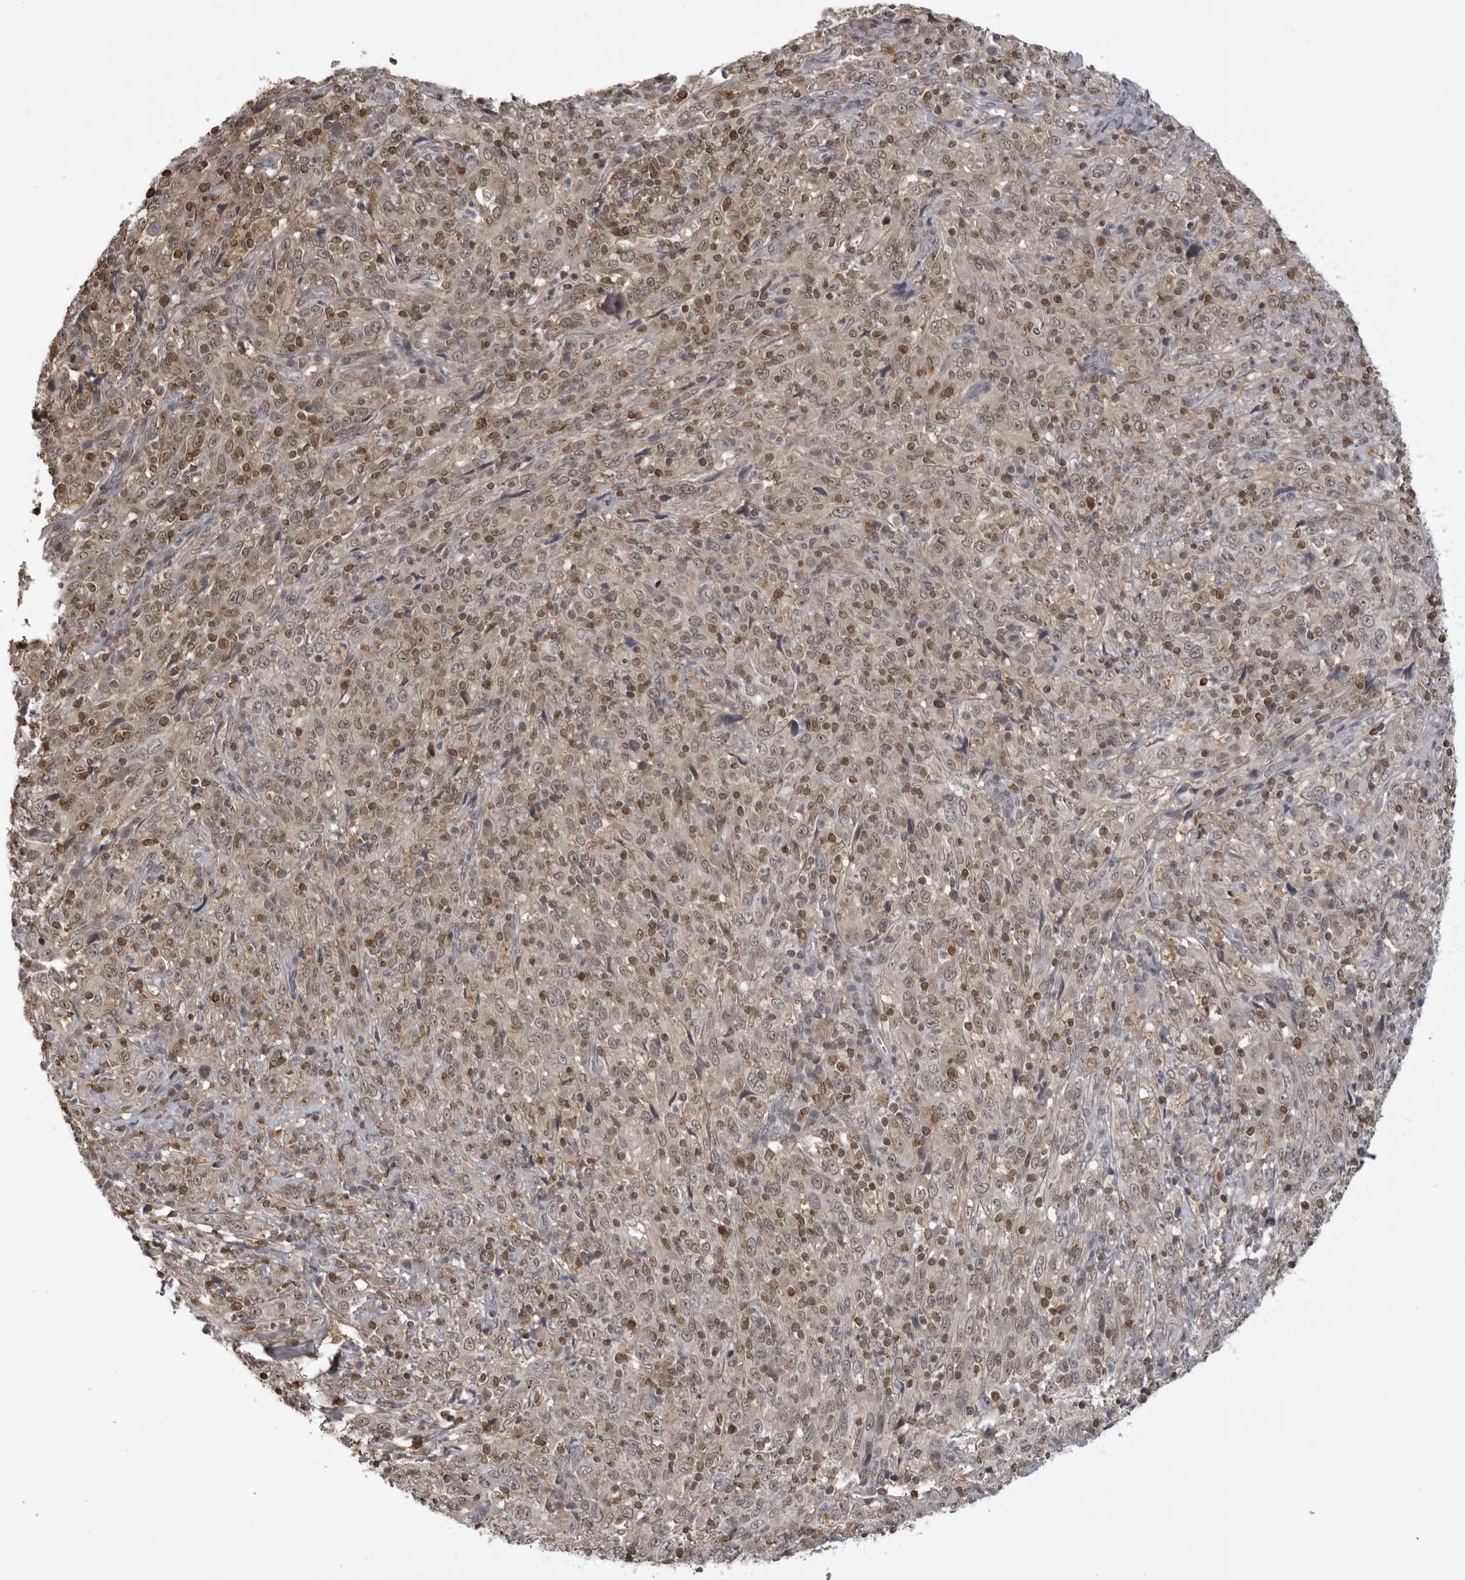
{"staining": {"intensity": "weak", "quantity": ">75%", "location": "cytoplasmic/membranous,nuclear"}, "tissue": "cervical cancer", "cell_type": "Tumor cells", "image_type": "cancer", "snomed": [{"axis": "morphology", "description": "Squamous cell carcinoma, NOS"}, {"axis": "topography", "description": "Cervix"}], "caption": "Cervical cancer stained for a protein demonstrates weak cytoplasmic/membranous and nuclear positivity in tumor cells.", "gene": "PDCL3", "patient": {"sex": "female", "age": 46}}